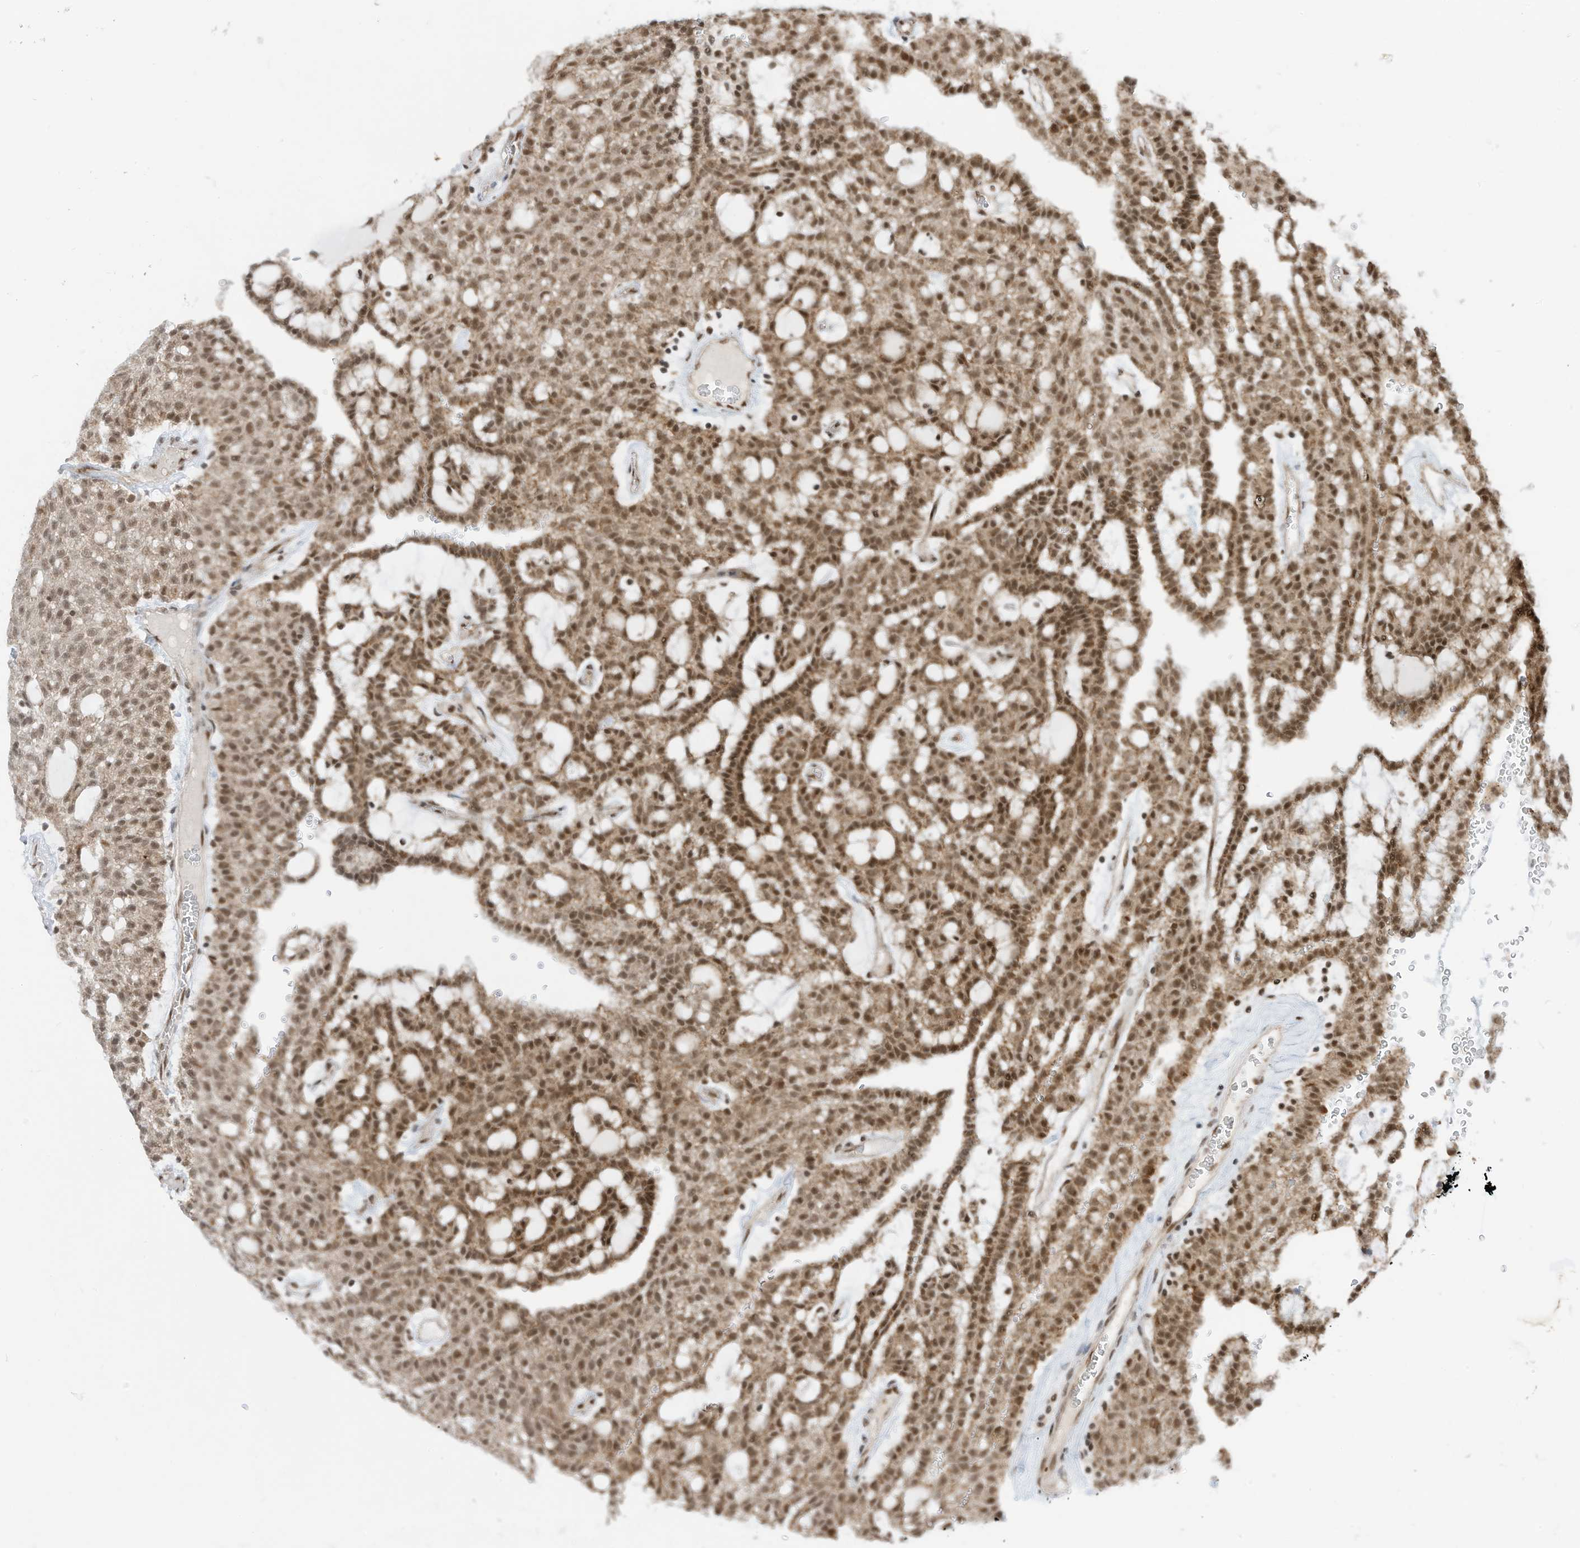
{"staining": {"intensity": "moderate", "quantity": ">75%", "location": "cytoplasmic/membranous,nuclear"}, "tissue": "renal cancer", "cell_type": "Tumor cells", "image_type": "cancer", "snomed": [{"axis": "morphology", "description": "Adenocarcinoma, NOS"}, {"axis": "topography", "description": "Kidney"}], "caption": "Approximately >75% of tumor cells in human renal adenocarcinoma show moderate cytoplasmic/membranous and nuclear protein staining as visualized by brown immunohistochemical staining.", "gene": "AURKAIP1", "patient": {"sex": "male", "age": 63}}